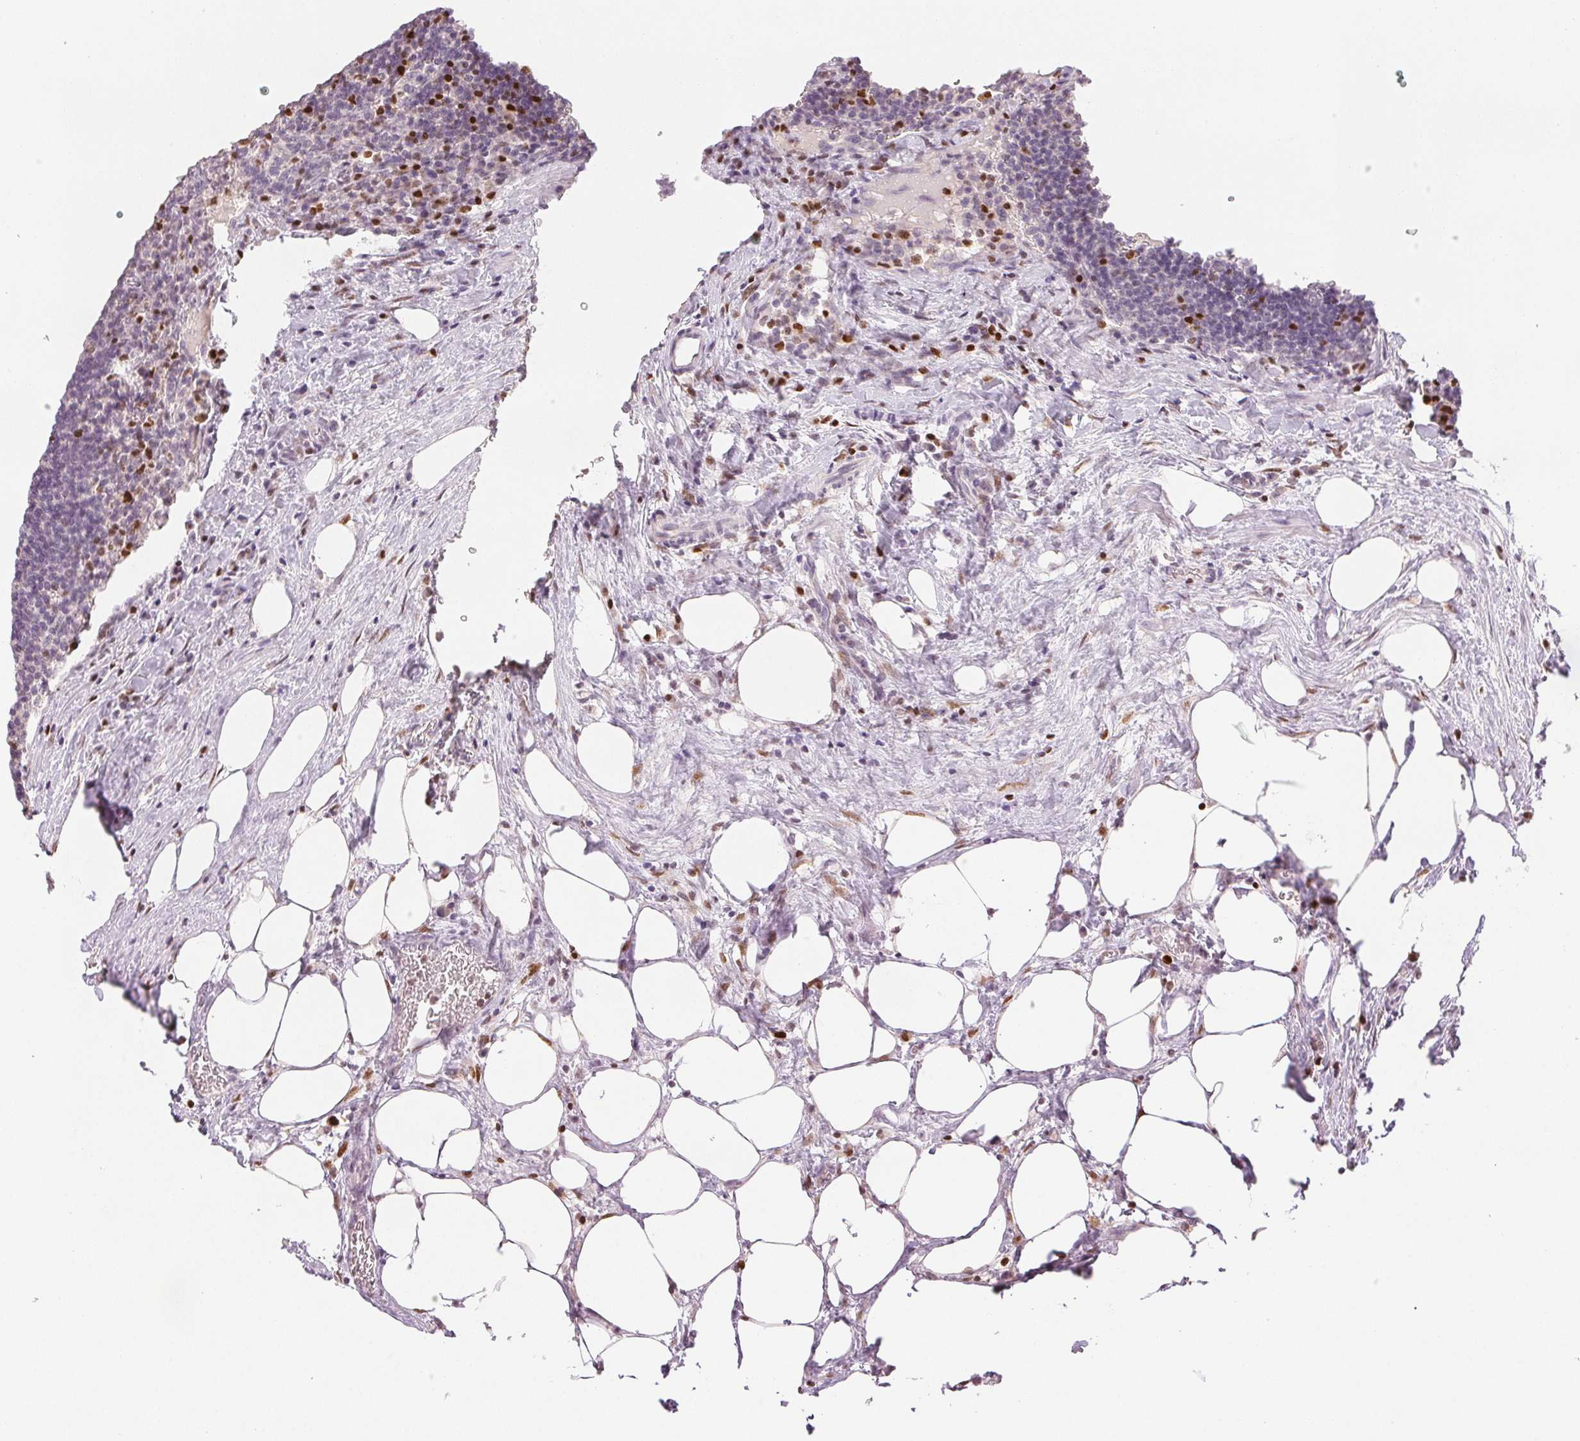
{"staining": {"intensity": "moderate", "quantity": "<25%", "location": "nuclear"}, "tissue": "lymph node", "cell_type": "Germinal center cells", "image_type": "normal", "snomed": [{"axis": "morphology", "description": "Normal tissue, NOS"}, {"axis": "topography", "description": "Lymph node"}], "caption": "Immunohistochemistry (IHC) histopathology image of benign lymph node: human lymph node stained using immunohistochemistry reveals low levels of moderate protein expression localized specifically in the nuclear of germinal center cells, appearing as a nuclear brown color.", "gene": "RUNX2", "patient": {"sex": "male", "age": 67}}